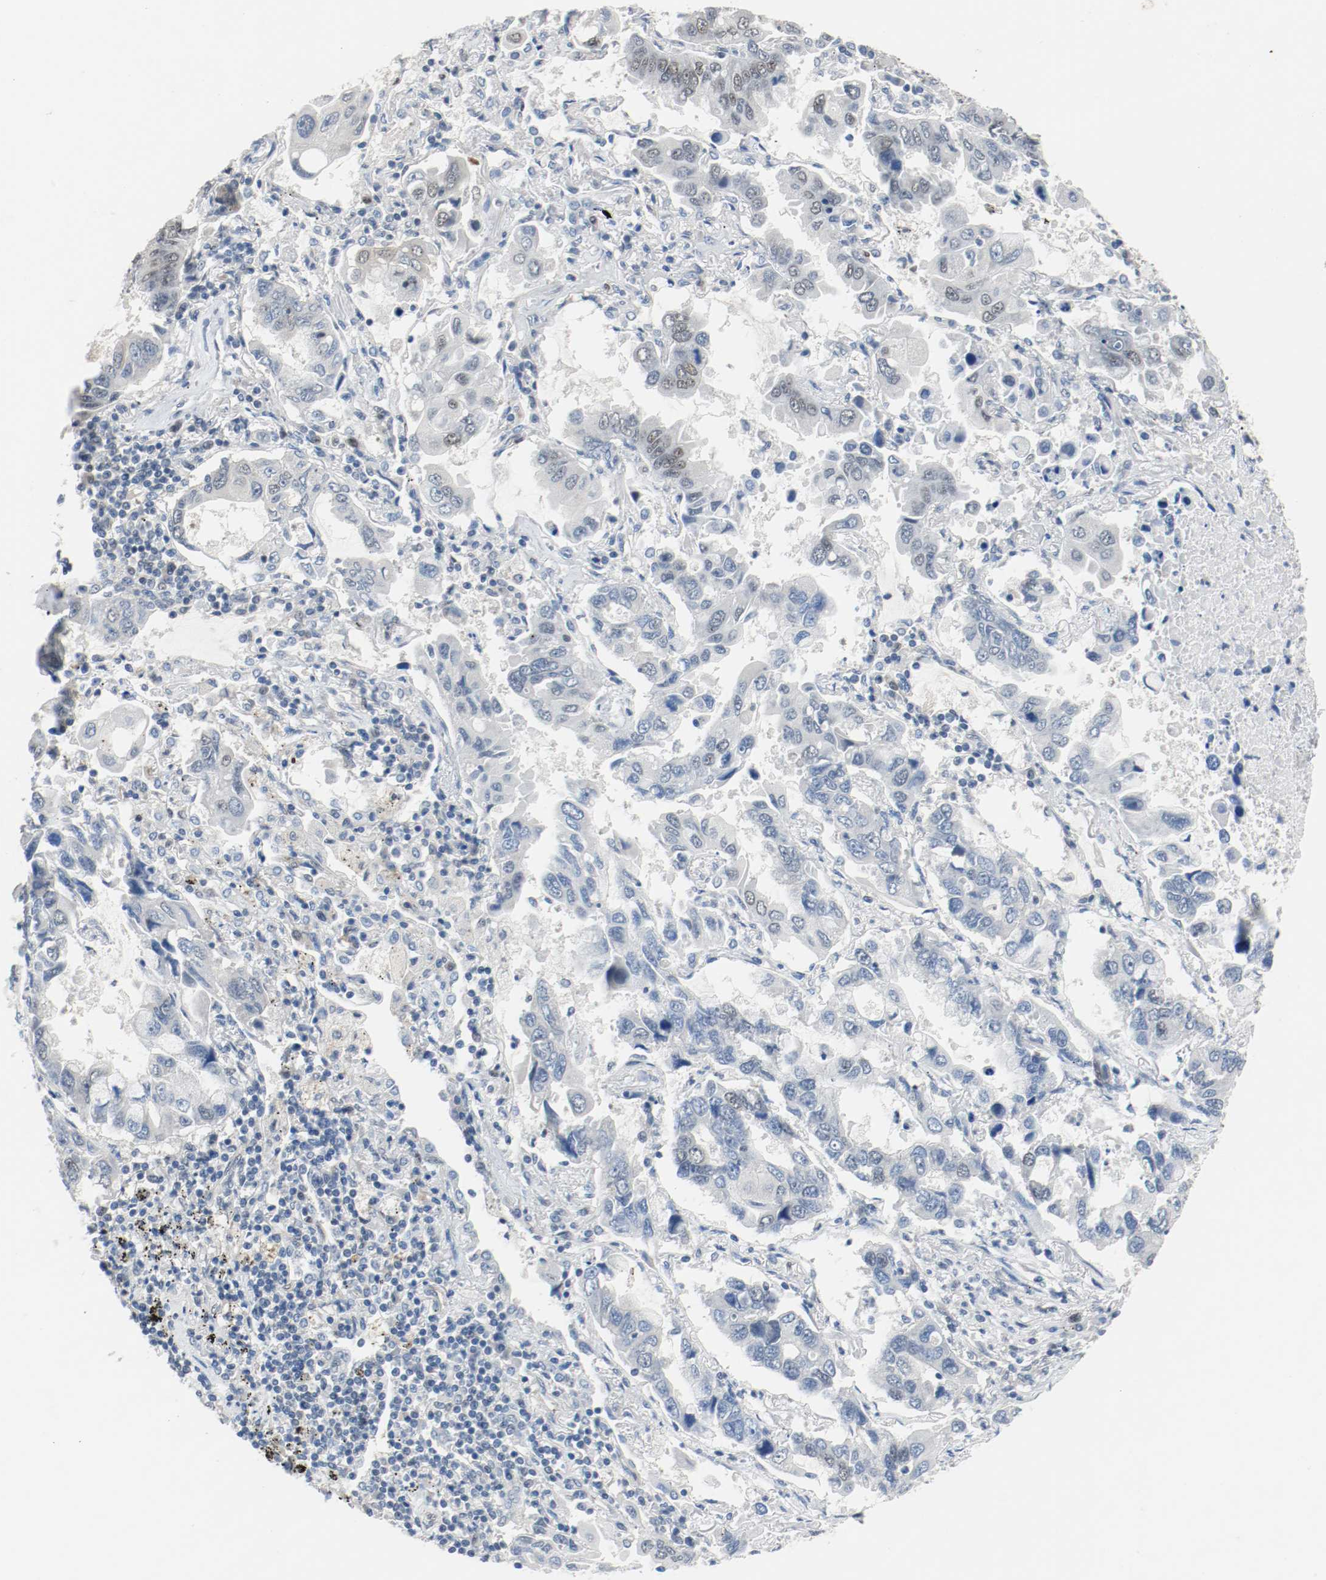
{"staining": {"intensity": "weak", "quantity": "<25%", "location": "nuclear"}, "tissue": "lung cancer", "cell_type": "Tumor cells", "image_type": "cancer", "snomed": [{"axis": "morphology", "description": "Adenocarcinoma, NOS"}, {"axis": "topography", "description": "Lung"}], "caption": "Tumor cells show no significant protein staining in lung adenocarcinoma. (DAB immunohistochemistry, high magnification).", "gene": "ASH1L", "patient": {"sex": "male", "age": 64}}